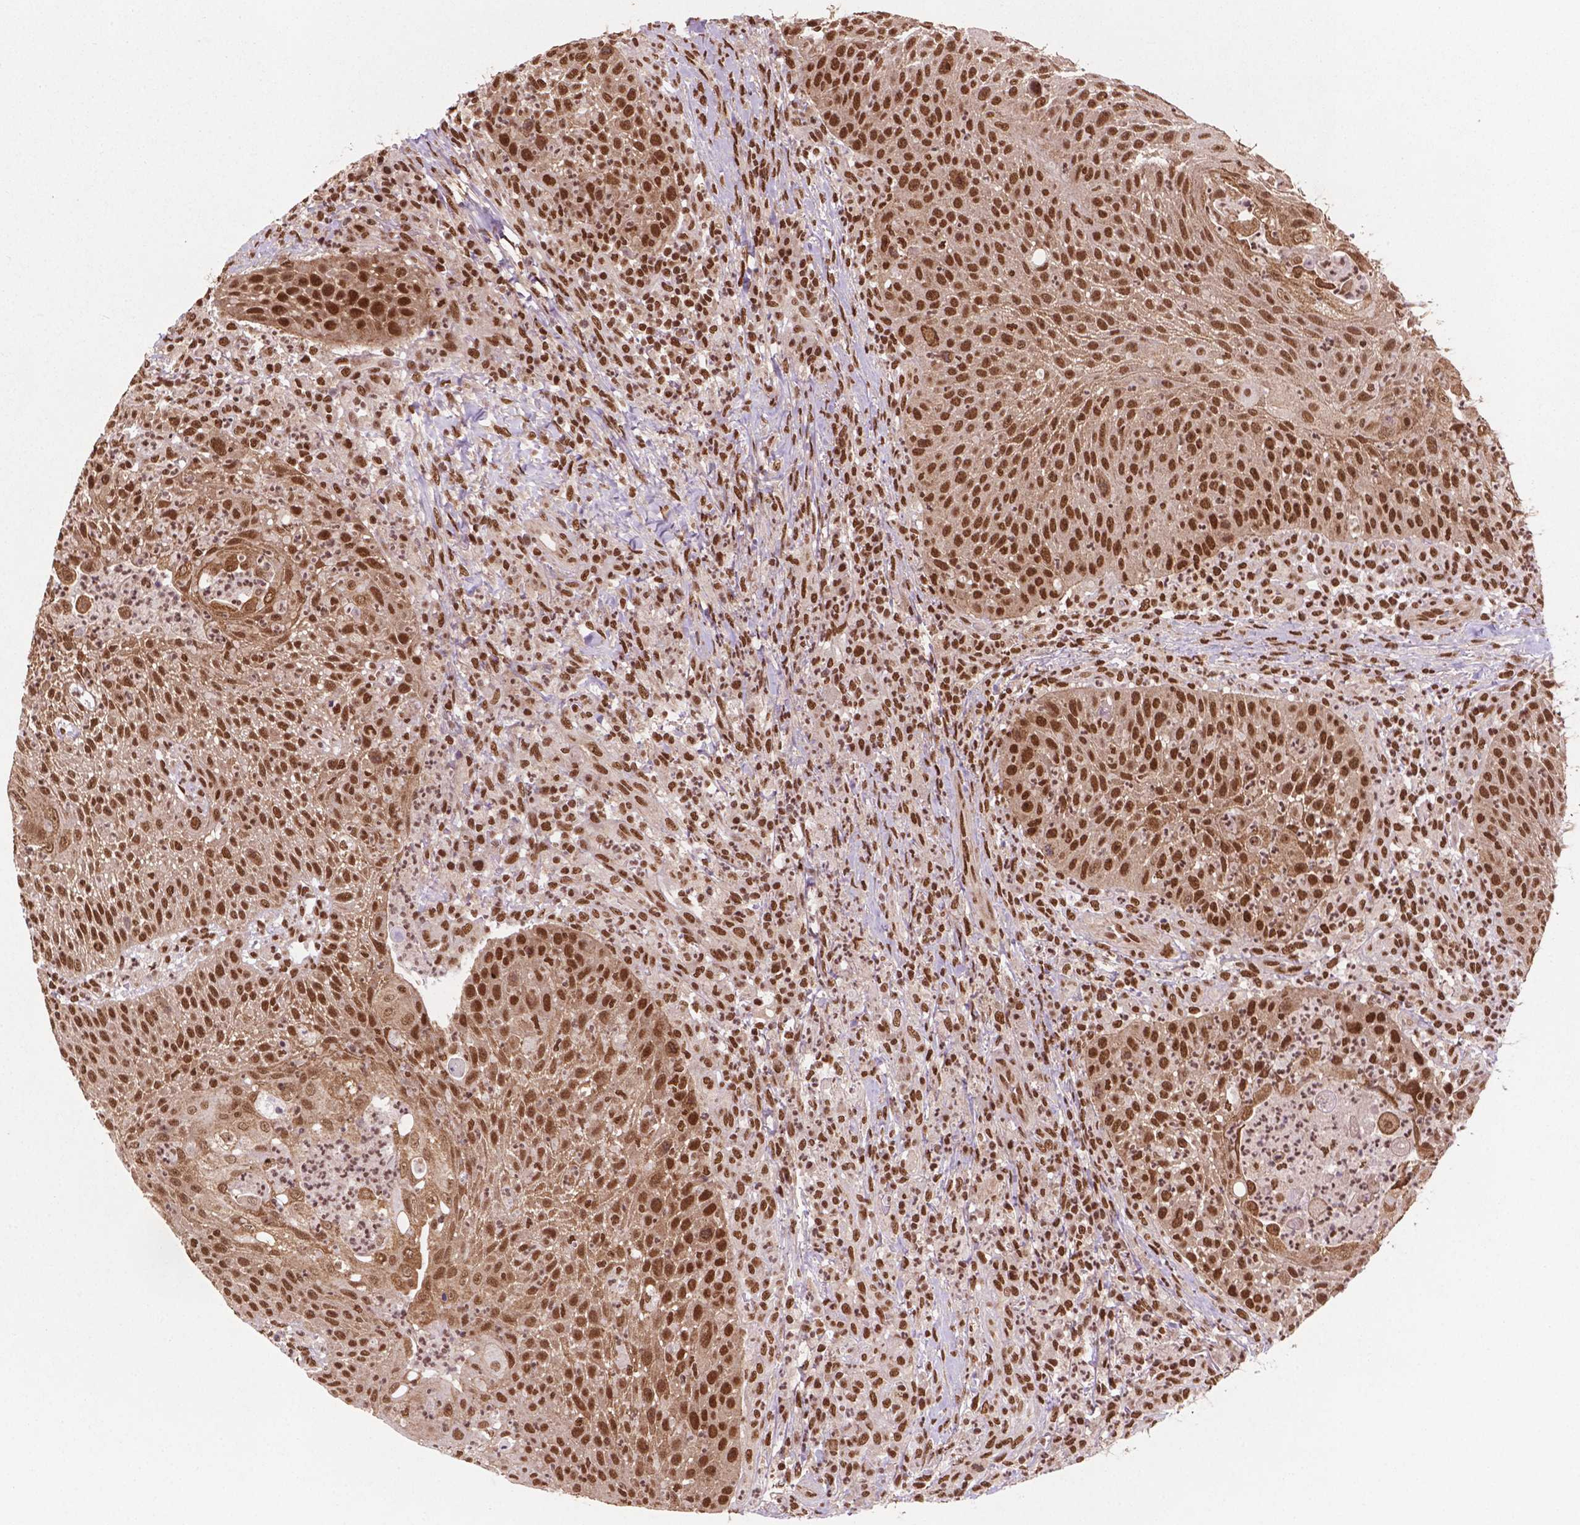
{"staining": {"intensity": "strong", "quantity": ">75%", "location": "nuclear"}, "tissue": "head and neck cancer", "cell_type": "Tumor cells", "image_type": "cancer", "snomed": [{"axis": "morphology", "description": "Squamous cell carcinoma, NOS"}, {"axis": "topography", "description": "Head-Neck"}], "caption": "Immunohistochemical staining of human head and neck squamous cell carcinoma shows strong nuclear protein expression in approximately >75% of tumor cells.", "gene": "SIRT6", "patient": {"sex": "male", "age": 69}}